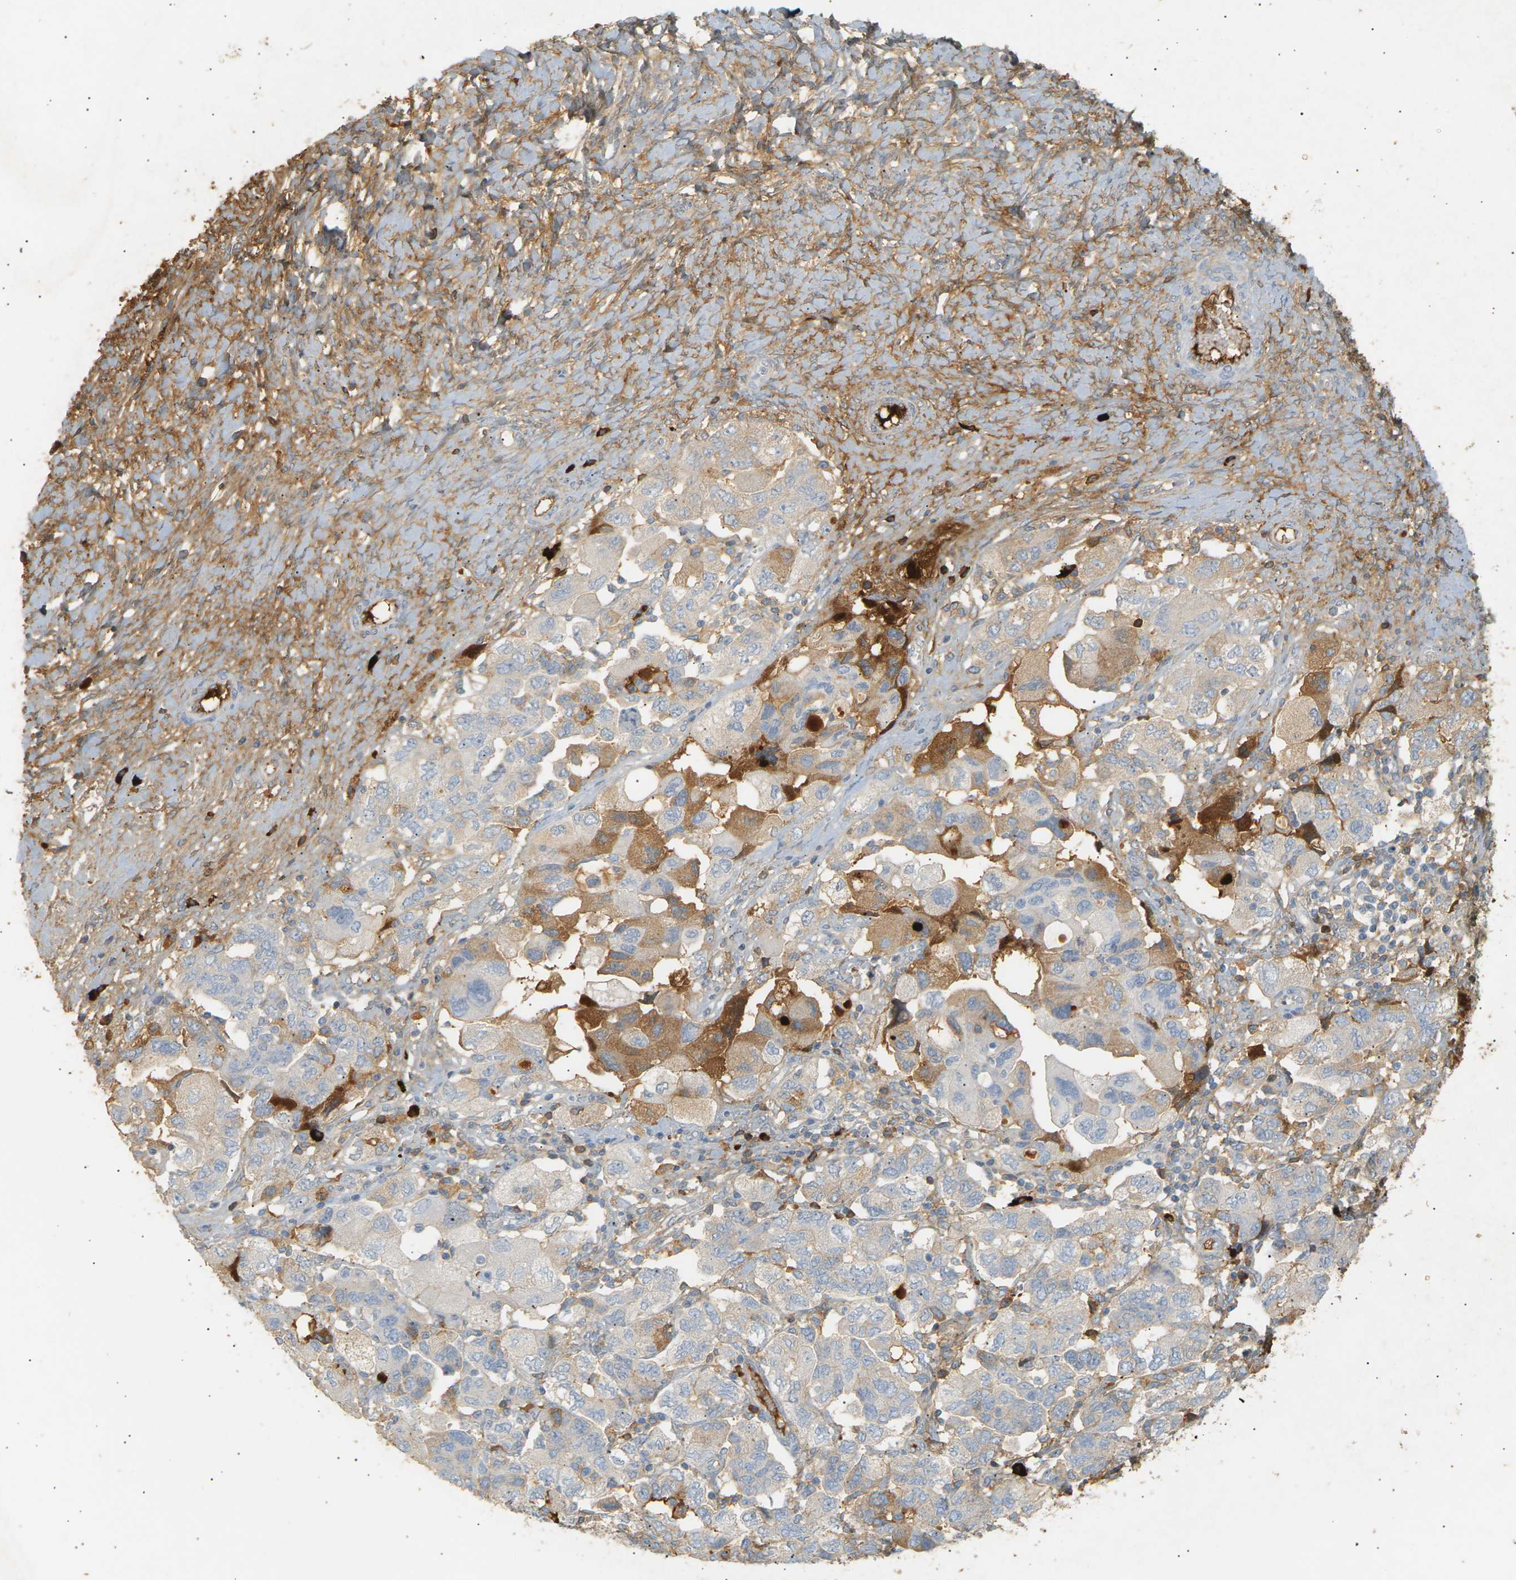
{"staining": {"intensity": "moderate", "quantity": "<25%", "location": "cytoplasmic/membranous"}, "tissue": "ovarian cancer", "cell_type": "Tumor cells", "image_type": "cancer", "snomed": [{"axis": "morphology", "description": "Carcinoma, NOS"}, {"axis": "morphology", "description": "Cystadenocarcinoma, serous, NOS"}, {"axis": "topography", "description": "Ovary"}], "caption": "Carcinoma (ovarian) tissue displays moderate cytoplasmic/membranous positivity in about <25% of tumor cells, visualized by immunohistochemistry. (brown staining indicates protein expression, while blue staining denotes nuclei).", "gene": "IGLC3", "patient": {"sex": "female", "age": 69}}